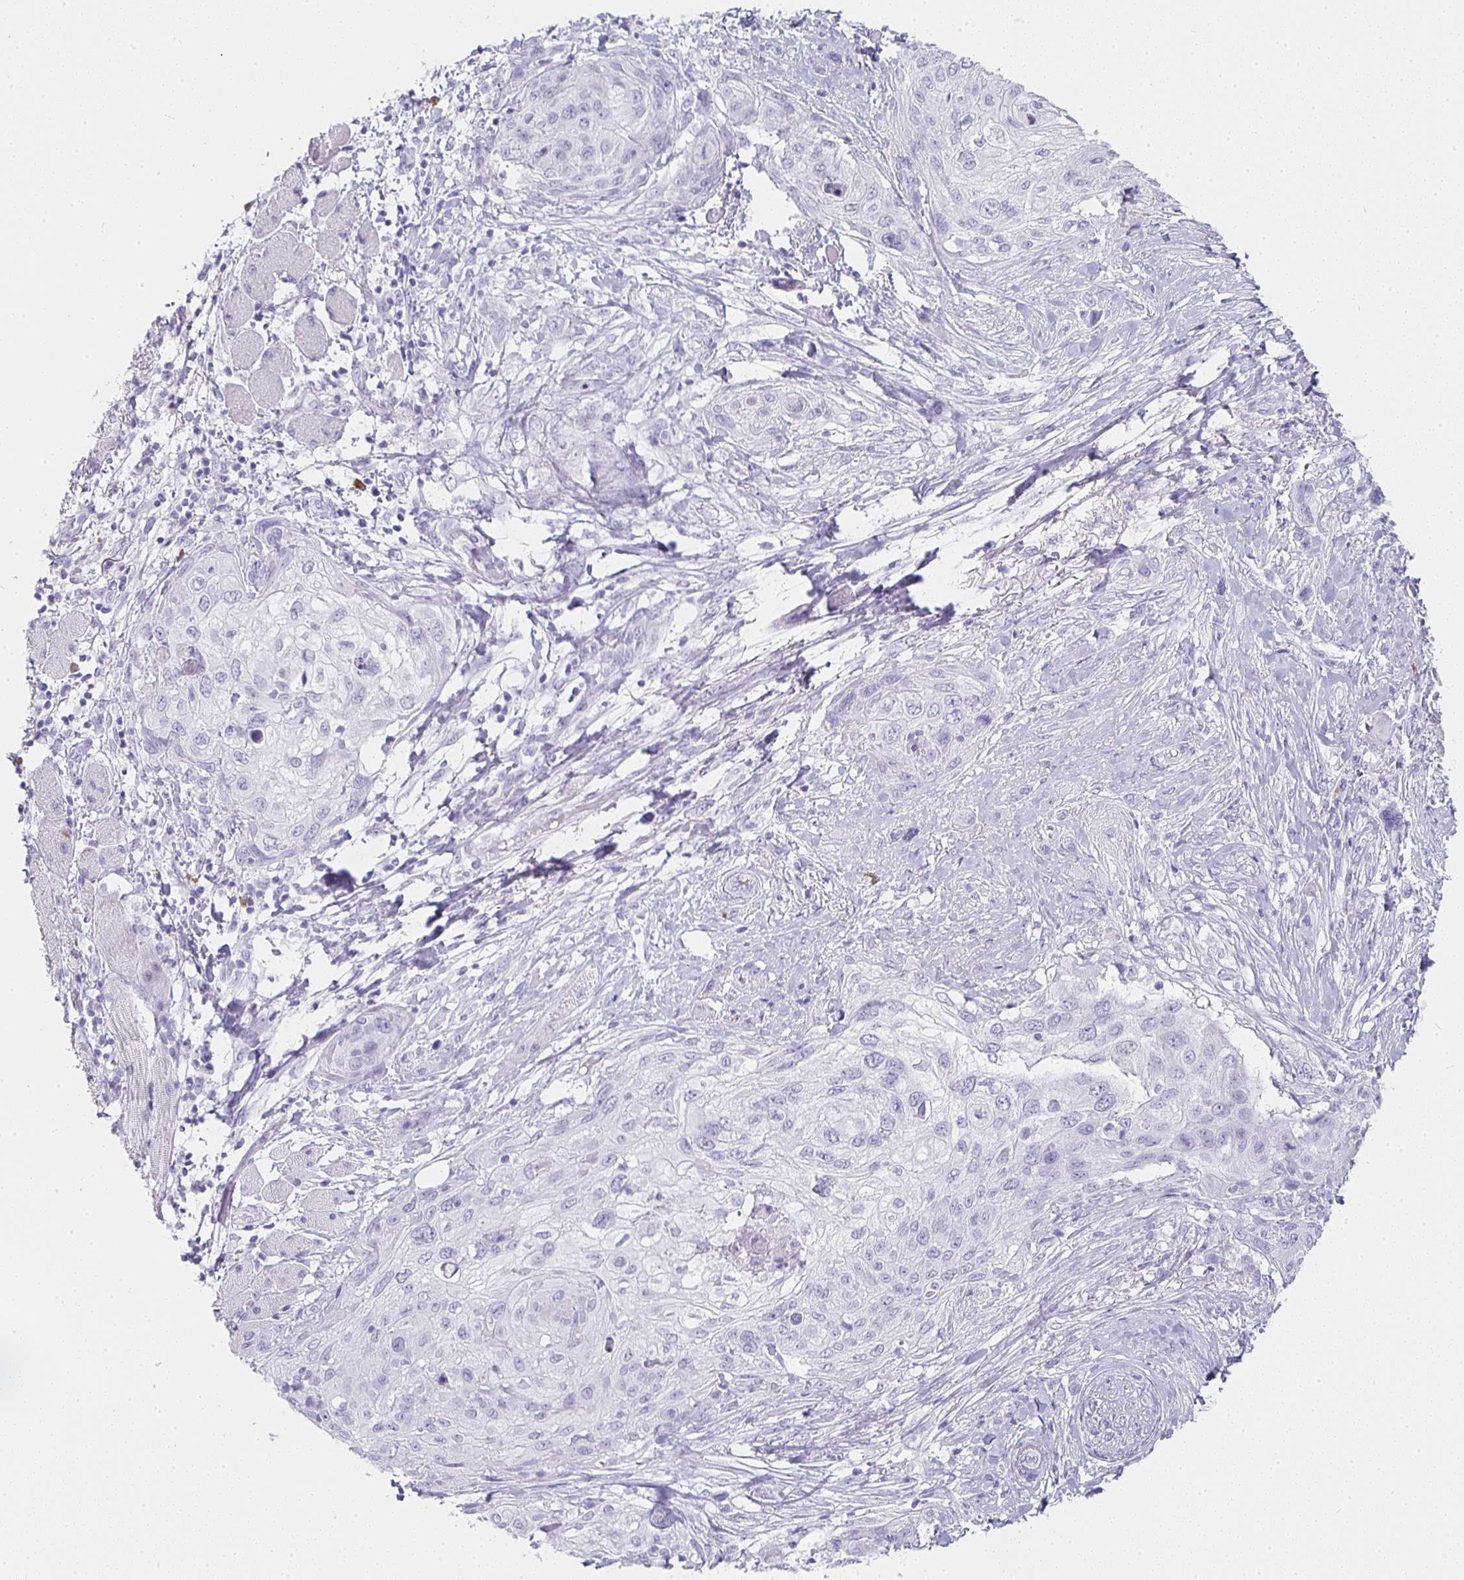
{"staining": {"intensity": "negative", "quantity": "none", "location": "none"}, "tissue": "skin cancer", "cell_type": "Tumor cells", "image_type": "cancer", "snomed": [{"axis": "morphology", "description": "Squamous cell carcinoma, NOS"}, {"axis": "topography", "description": "Skin"}], "caption": "An immunohistochemistry (IHC) histopathology image of squamous cell carcinoma (skin) is shown. There is no staining in tumor cells of squamous cell carcinoma (skin).", "gene": "TPSD1", "patient": {"sex": "female", "age": 87}}